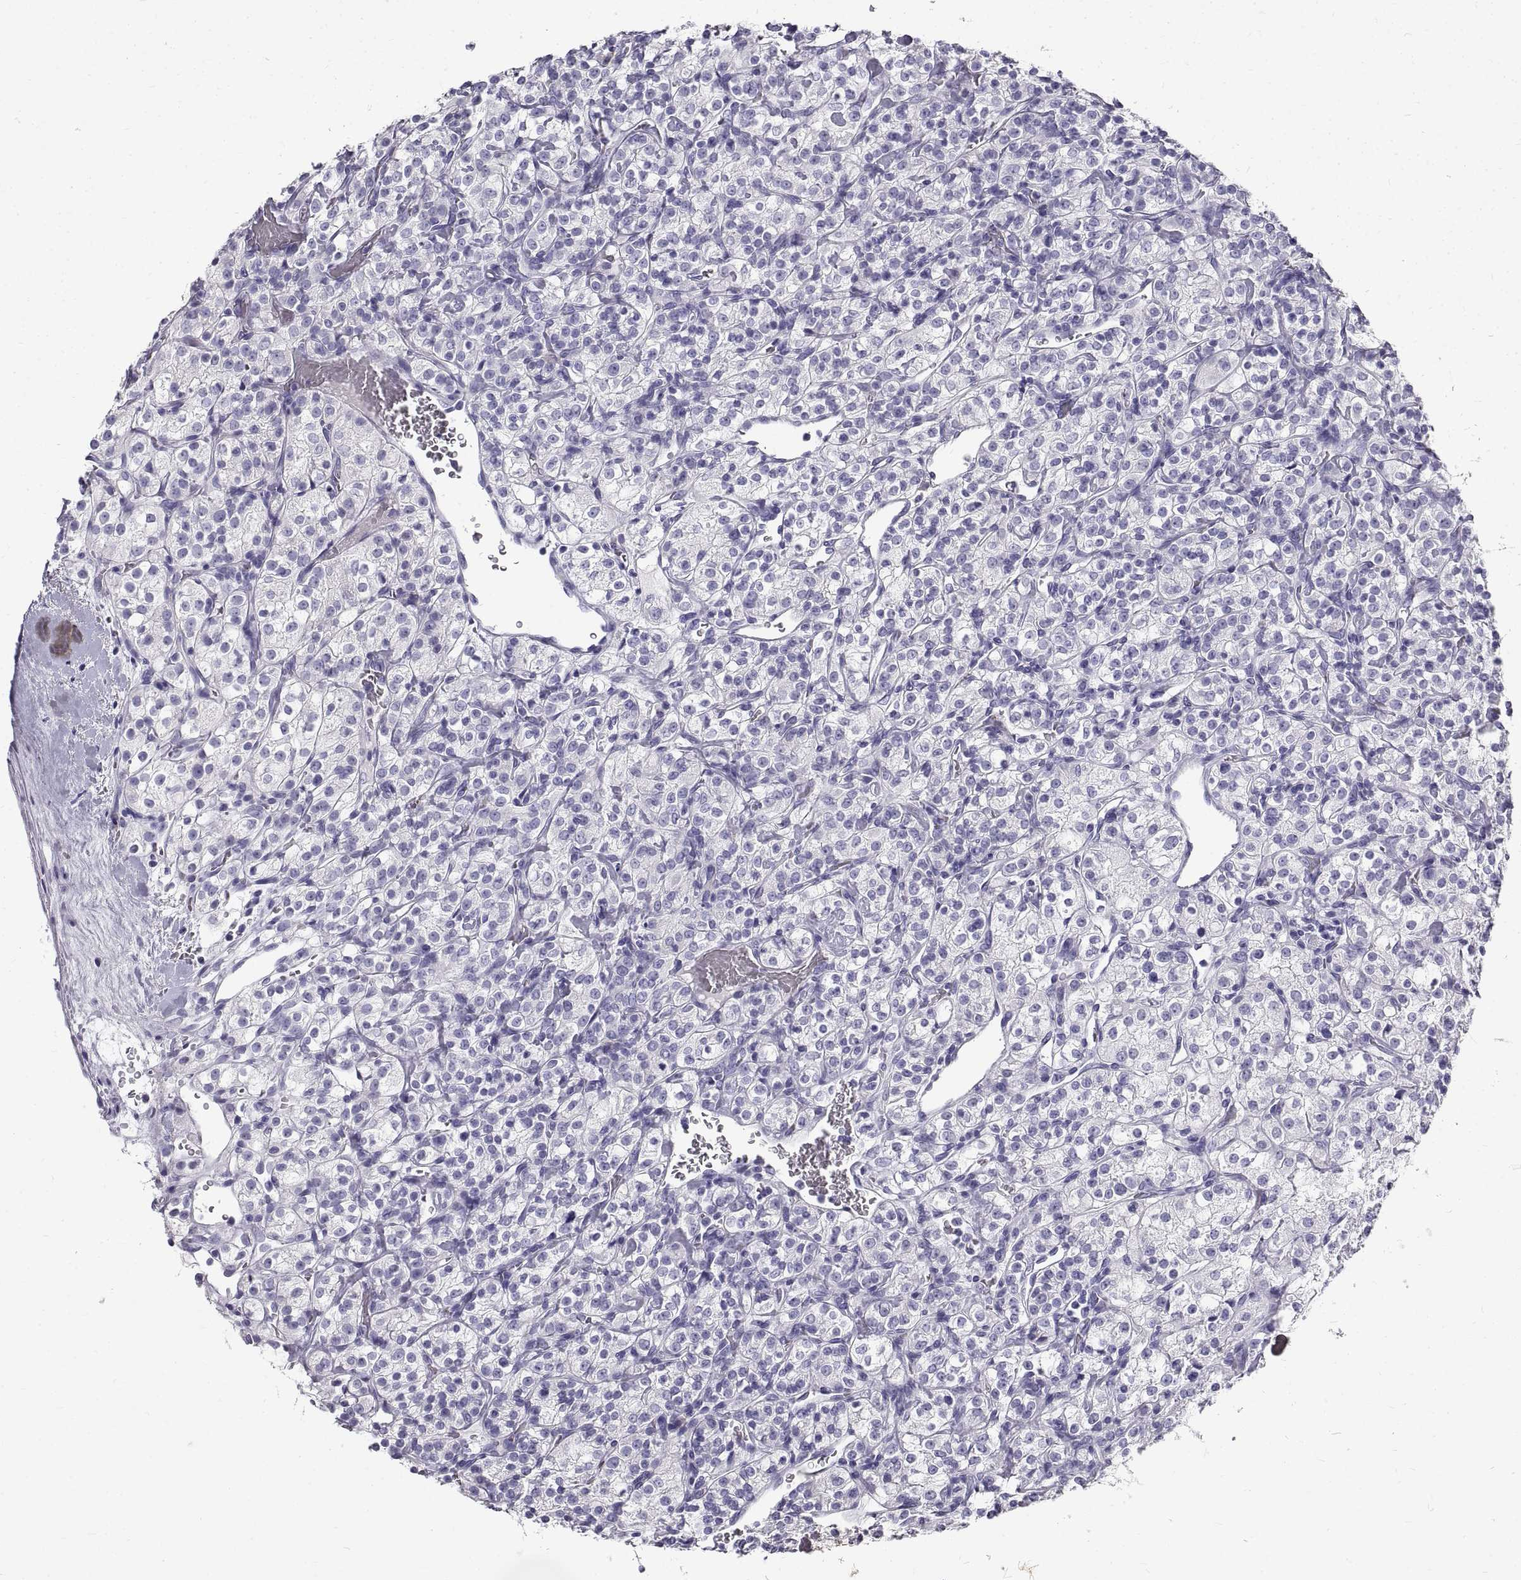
{"staining": {"intensity": "negative", "quantity": "none", "location": "none"}, "tissue": "renal cancer", "cell_type": "Tumor cells", "image_type": "cancer", "snomed": [{"axis": "morphology", "description": "Adenocarcinoma, NOS"}, {"axis": "topography", "description": "Kidney"}], "caption": "This is an immunohistochemistry (IHC) image of adenocarcinoma (renal). There is no expression in tumor cells.", "gene": "GNG12", "patient": {"sex": "male", "age": 77}}